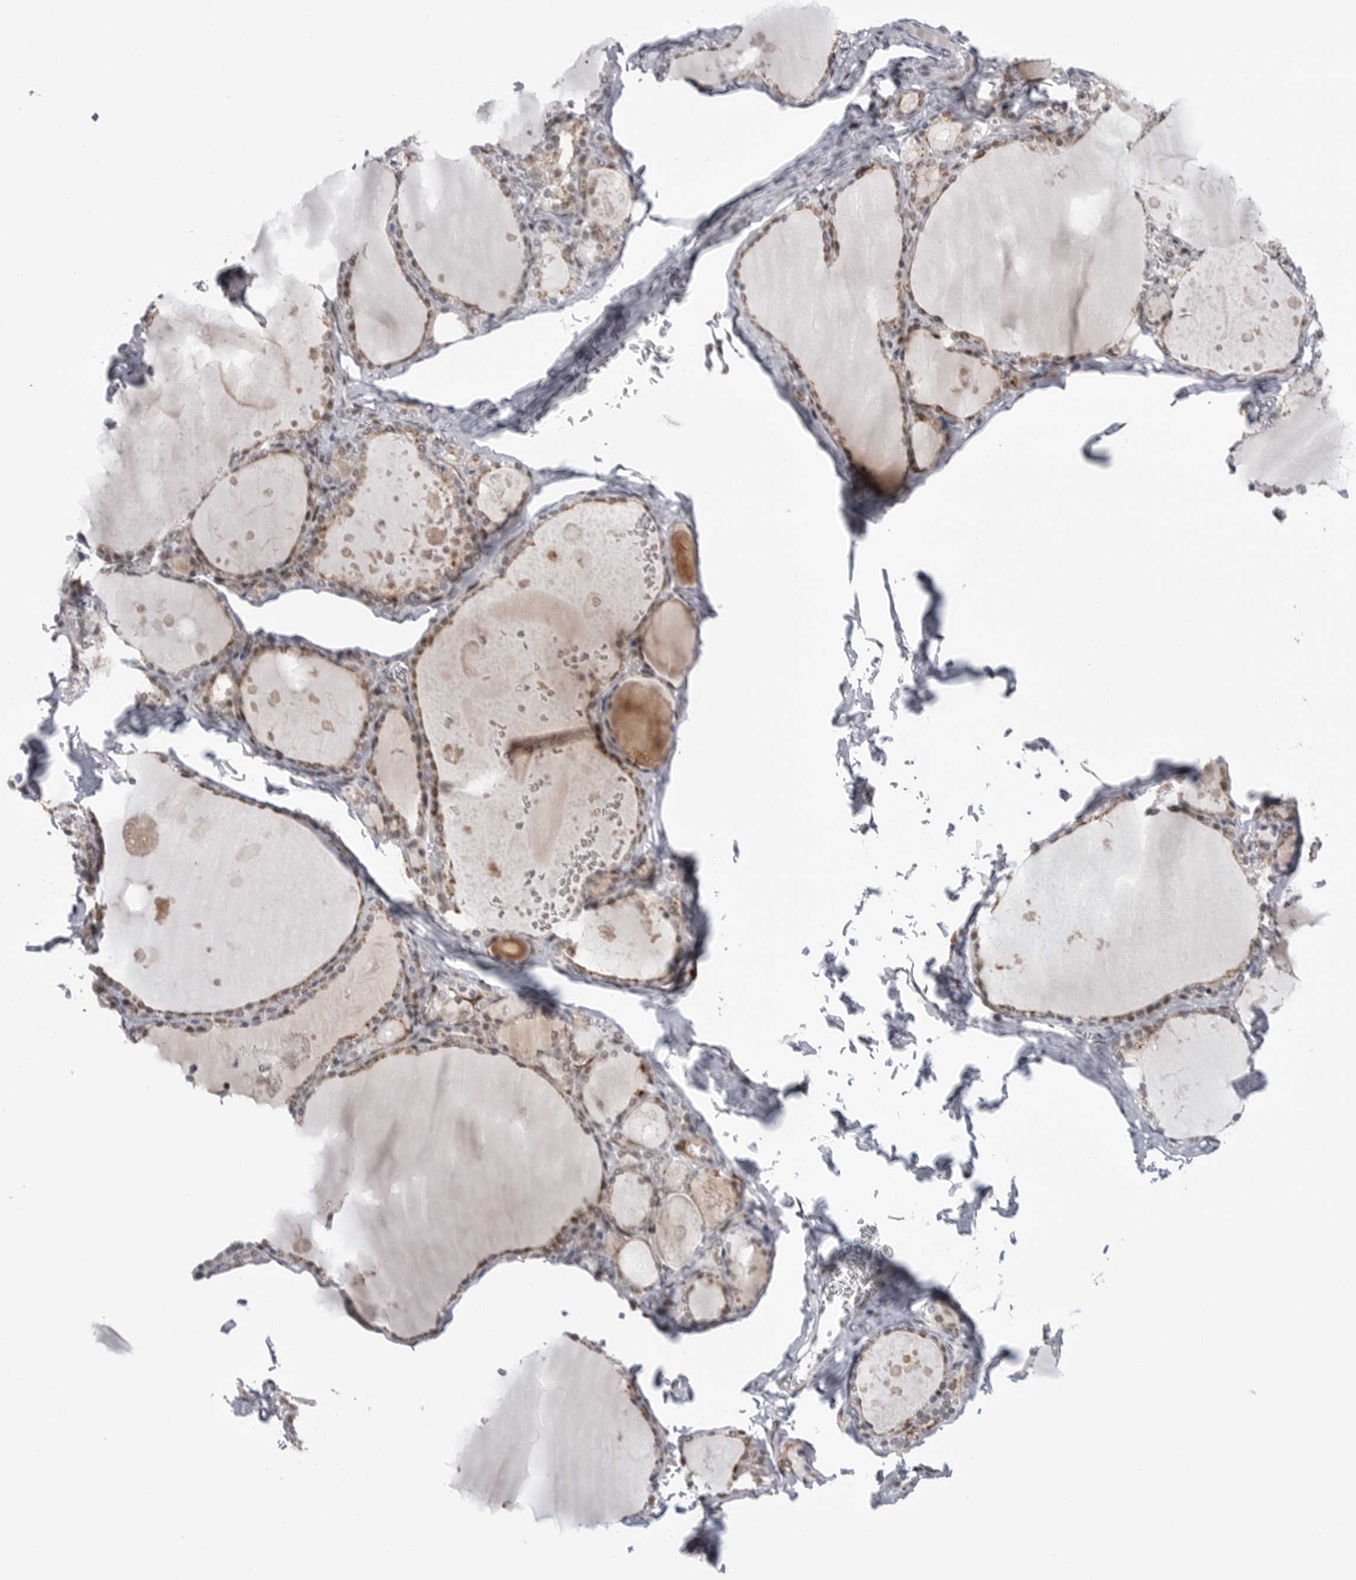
{"staining": {"intensity": "moderate", "quantity": "25%-75%", "location": "cytoplasmic/membranous,nuclear"}, "tissue": "thyroid gland", "cell_type": "Glandular cells", "image_type": "normal", "snomed": [{"axis": "morphology", "description": "Normal tissue, NOS"}, {"axis": "topography", "description": "Thyroid gland"}], "caption": "A medium amount of moderate cytoplasmic/membranous,nuclear expression is identified in about 25%-75% of glandular cells in normal thyroid gland. The staining was performed using DAB (3,3'-diaminobenzidine) to visualize the protein expression in brown, while the nuclei were stained in blue with hematoxylin (Magnification: 20x).", "gene": "TRIM66", "patient": {"sex": "male", "age": 56}}